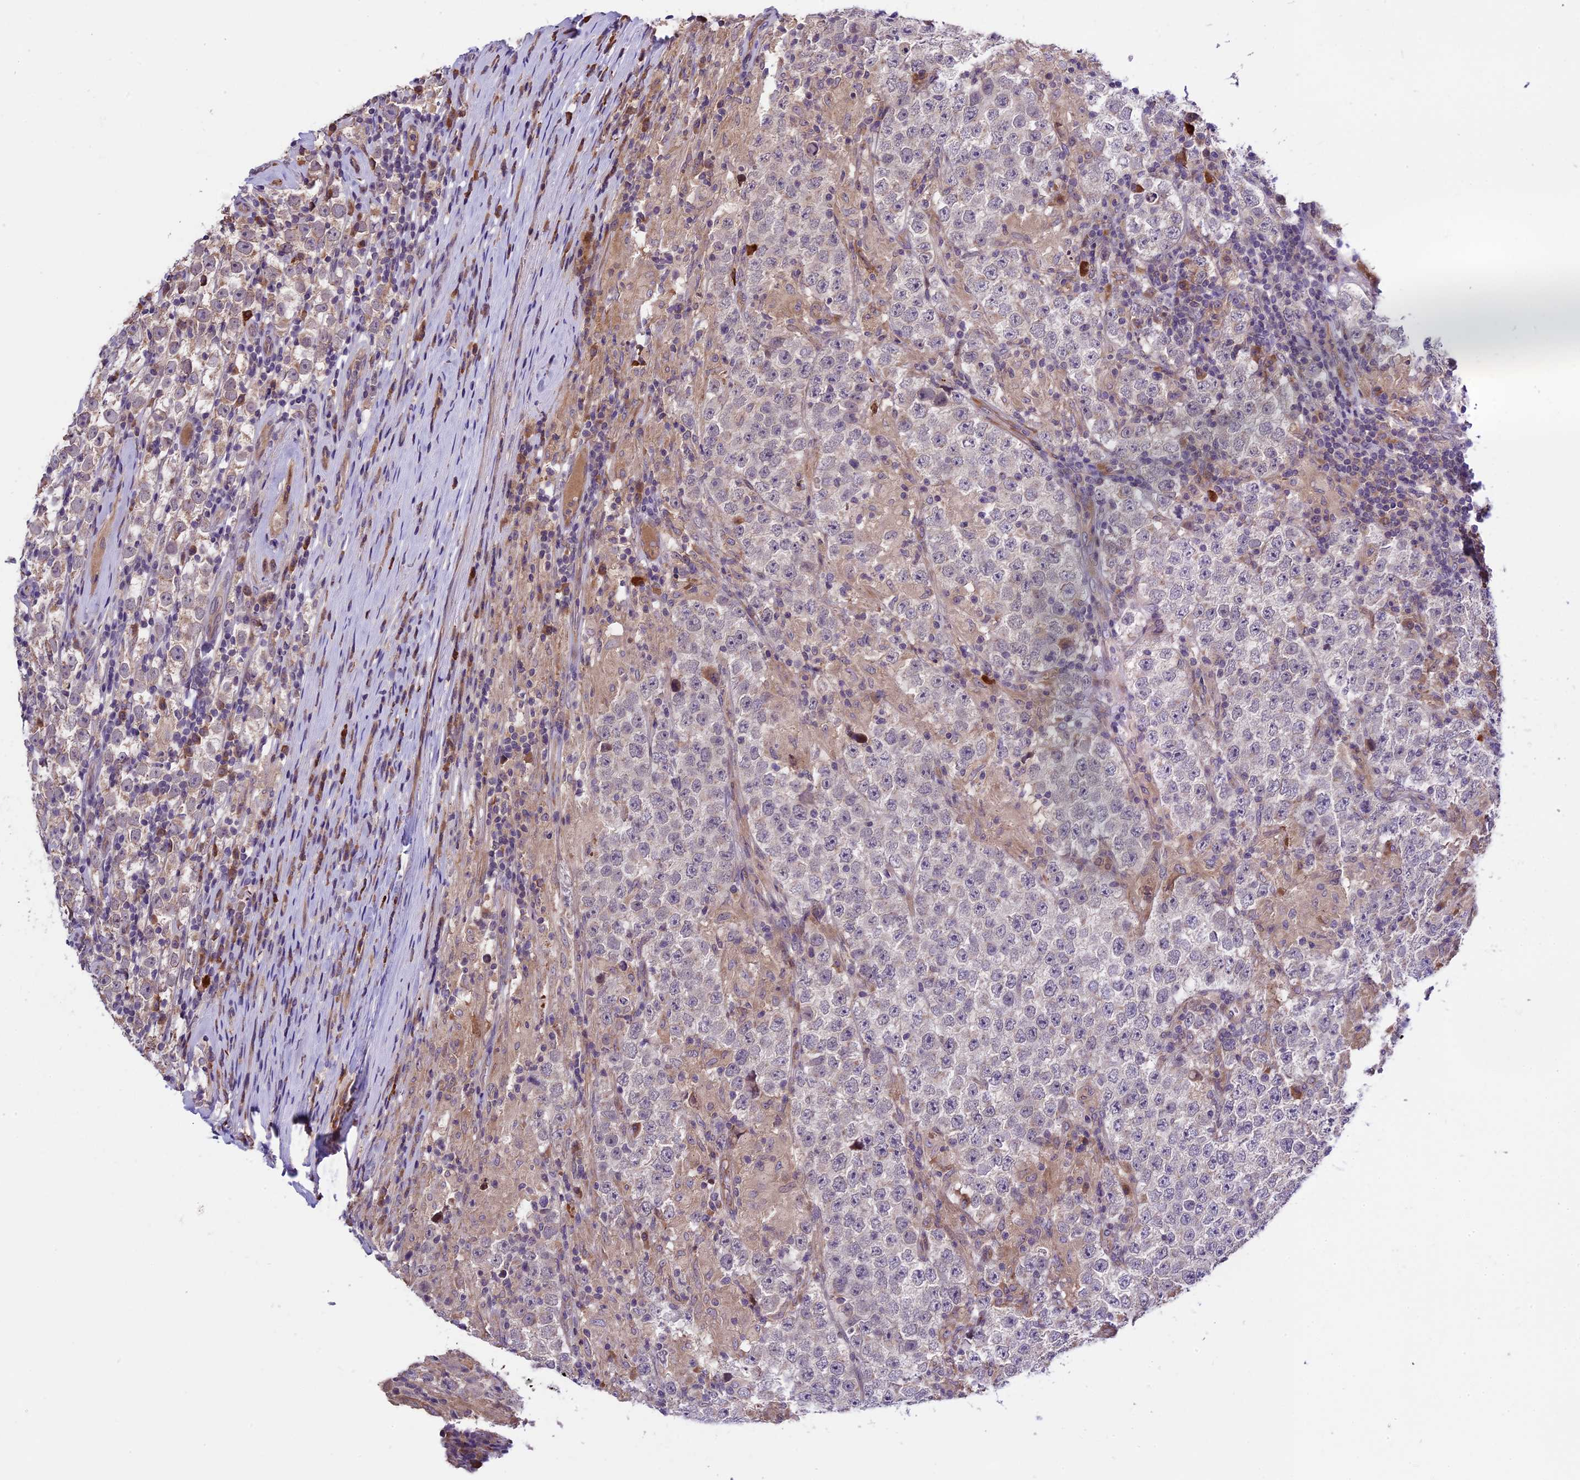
{"staining": {"intensity": "negative", "quantity": "none", "location": "none"}, "tissue": "testis cancer", "cell_type": "Tumor cells", "image_type": "cancer", "snomed": [{"axis": "morphology", "description": "Normal tissue, NOS"}, {"axis": "morphology", "description": "Urothelial carcinoma, High grade"}, {"axis": "morphology", "description": "Seminoma, NOS"}, {"axis": "morphology", "description": "Carcinoma, Embryonal, NOS"}, {"axis": "topography", "description": "Urinary bladder"}, {"axis": "topography", "description": "Testis"}], "caption": "High magnification brightfield microscopy of testis cancer (seminoma) stained with DAB (brown) and counterstained with hematoxylin (blue): tumor cells show no significant staining.", "gene": "ABCC10", "patient": {"sex": "male", "age": 41}}